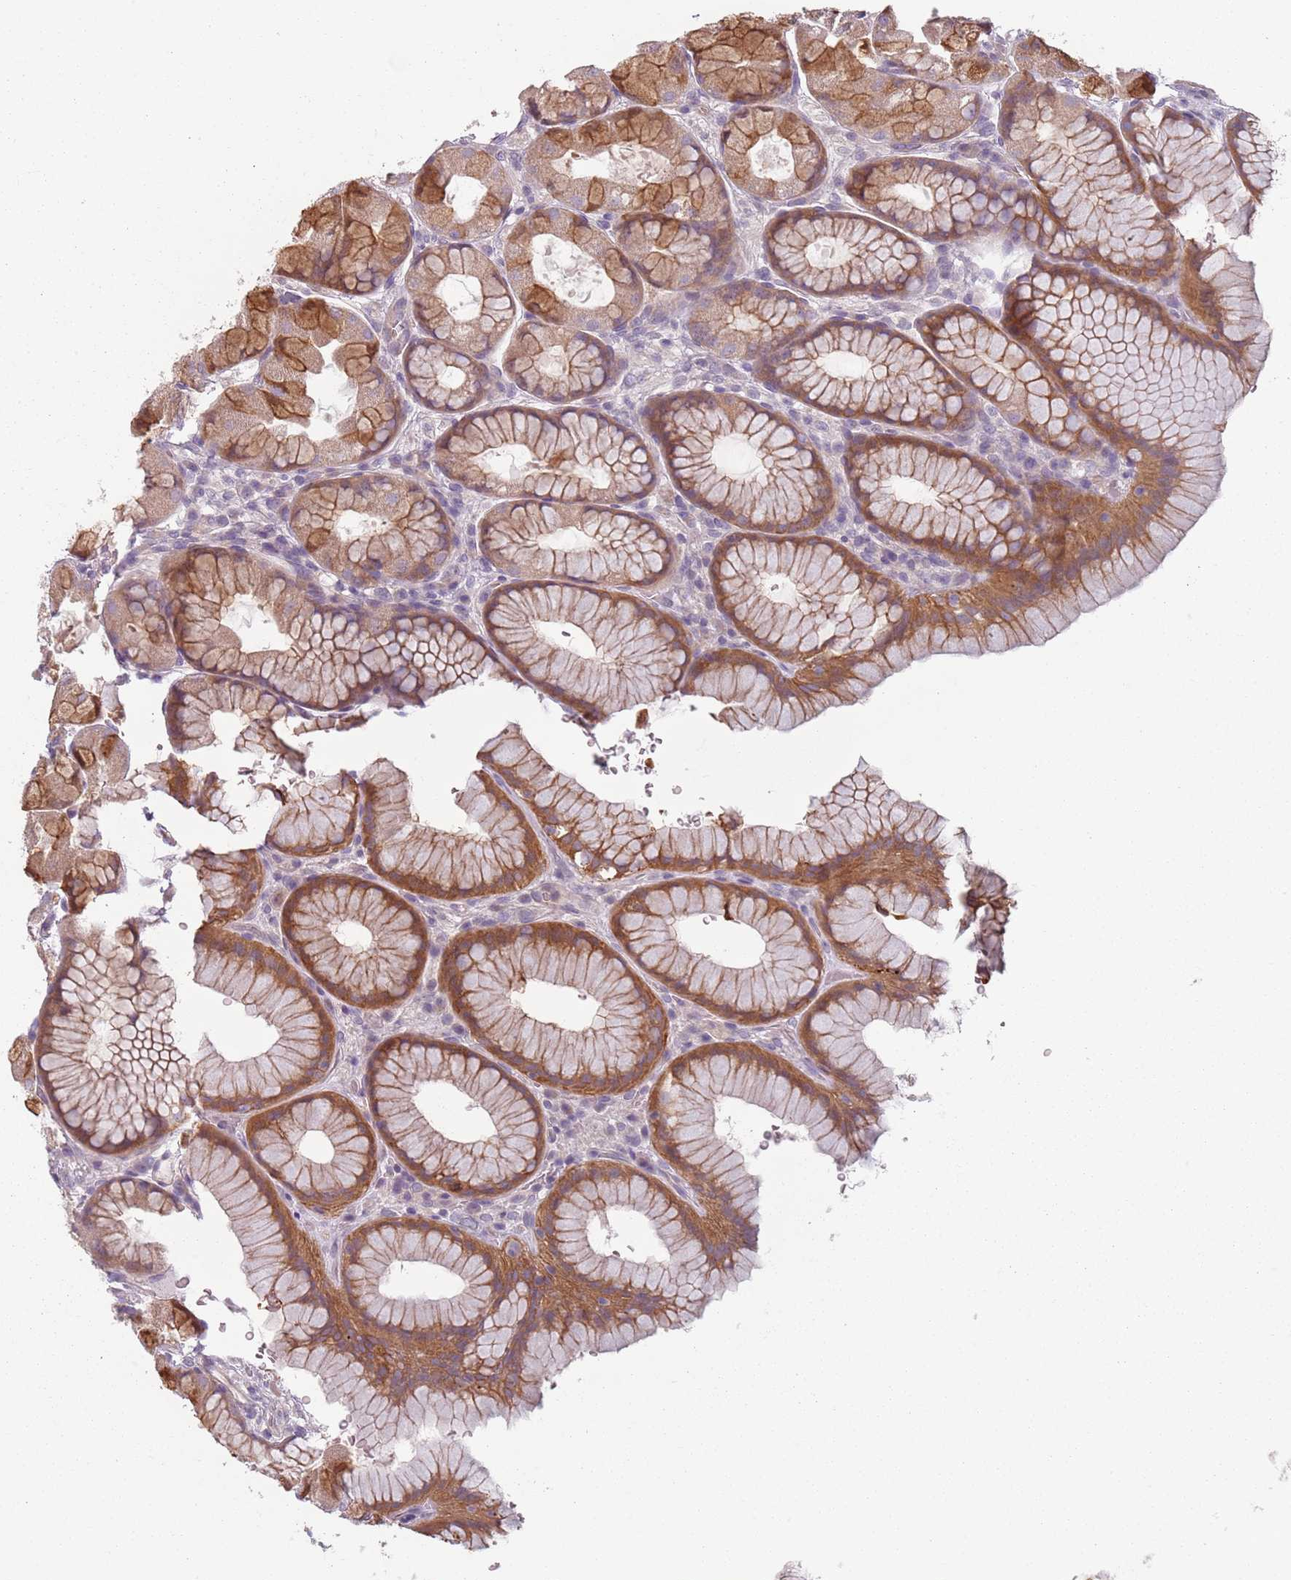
{"staining": {"intensity": "moderate", "quantity": ">75%", "location": "cytoplasmic/membranous"}, "tissue": "stomach", "cell_type": "Glandular cells", "image_type": "normal", "snomed": [{"axis": "morphology", "description": "Normal tissue, NOS"}, {"axis": "topography", "description": "Stomach"}], "caption": "Protein staining of normal stomach demonstrates moderate cytoplasmic/membranous positivity in about >75% of glandular cells.", "gene": "TLCD2", "patient": {"sex": "male", "age": 57}}